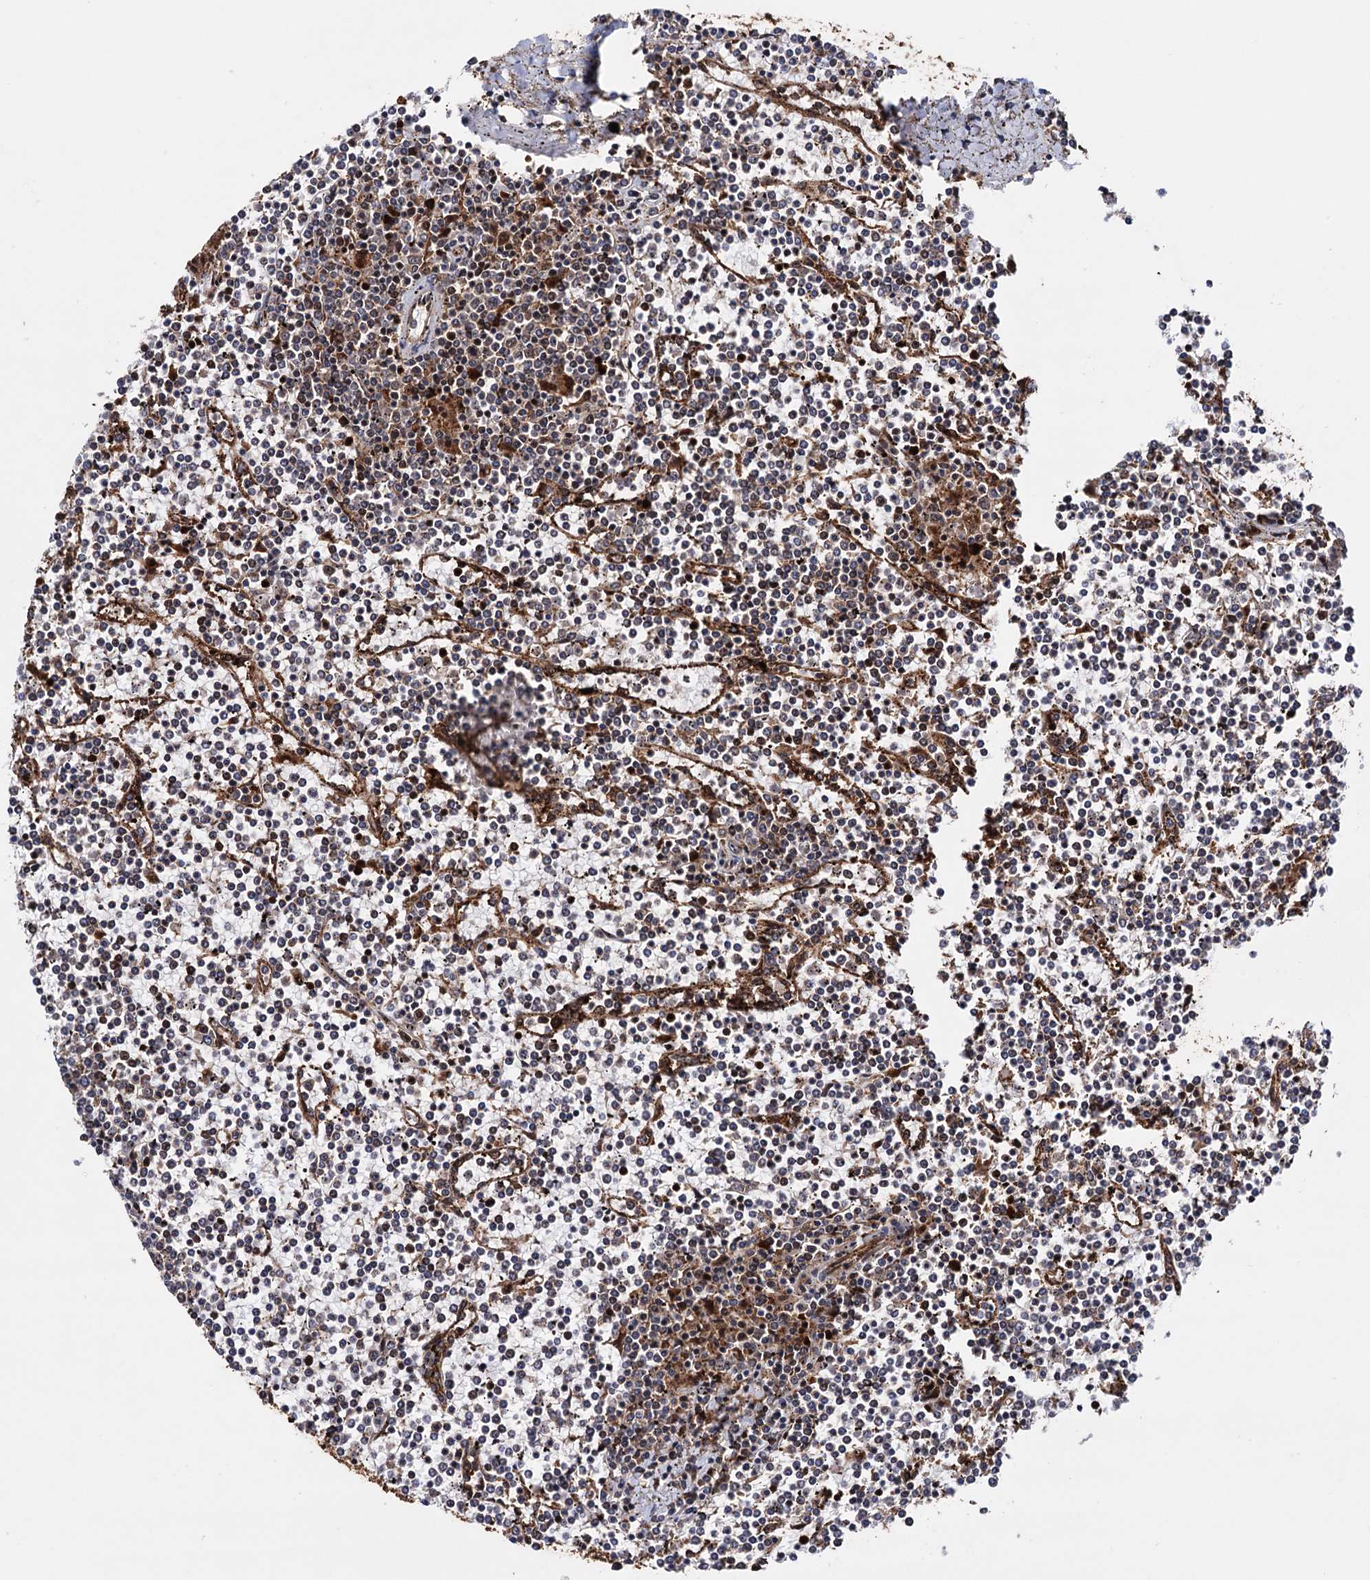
{"staining": {"intensity": "moderate", "quantity": "<25%", "location": "nuclear"}, "tissue": "lymphoma", "cell_type": "Tumor cells", "image_type": "cancer", "snomed": [{"axis": "morphology", "description": "Malignant lymphoma, non-Hodgkin's type, Low grade"}, {"axis": "topography", "description": "Spleen"}], "caption": "IHC (DAB) staining of lymphoma reveals moderate nuclear protein staining in about <25% of tumor cells.", "gene": "PIGB", "patient": {"sex": "female", "age": 19}}